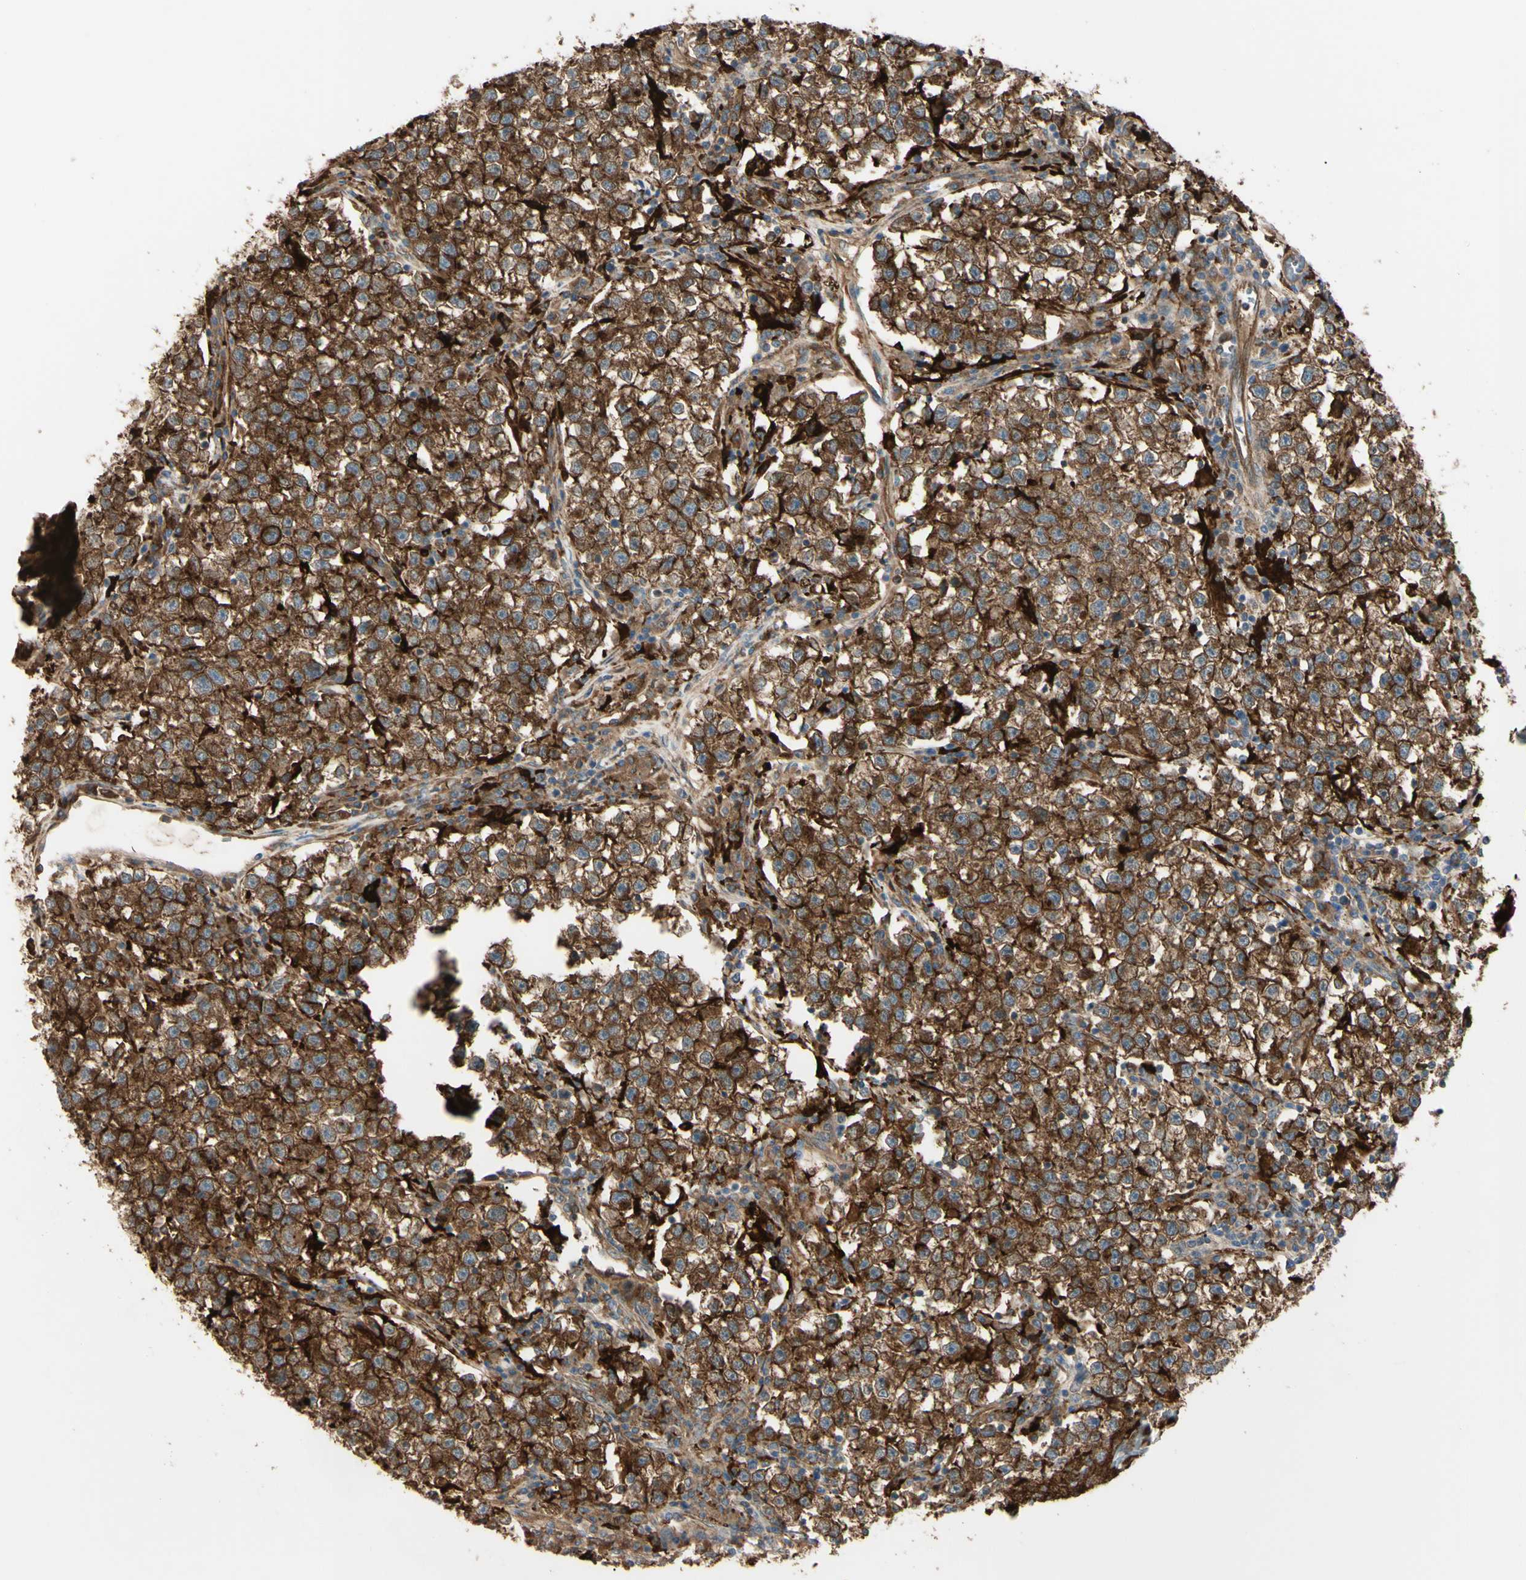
{"staining": {"intensity": "strong", "quantity": ">75%", "location": "cytoplasmic/membranous"}, "tissue": "testis cancer", "cell_type": "Tumor cells", "image_type": "cancer", "snomed": [{"axis": "morphology", "description": "Seminoma, NOS"}, {"axis": "topography", "description": "Testis"}], "caption": "There is high levels of strong cytoplasmic/membranous positivity in tumor cells of testis cancer, as demonstrated by immunohistochemical staining (brown color).", "gene": "PTPN12", "patient": {"sex": "male", "age": 22}}